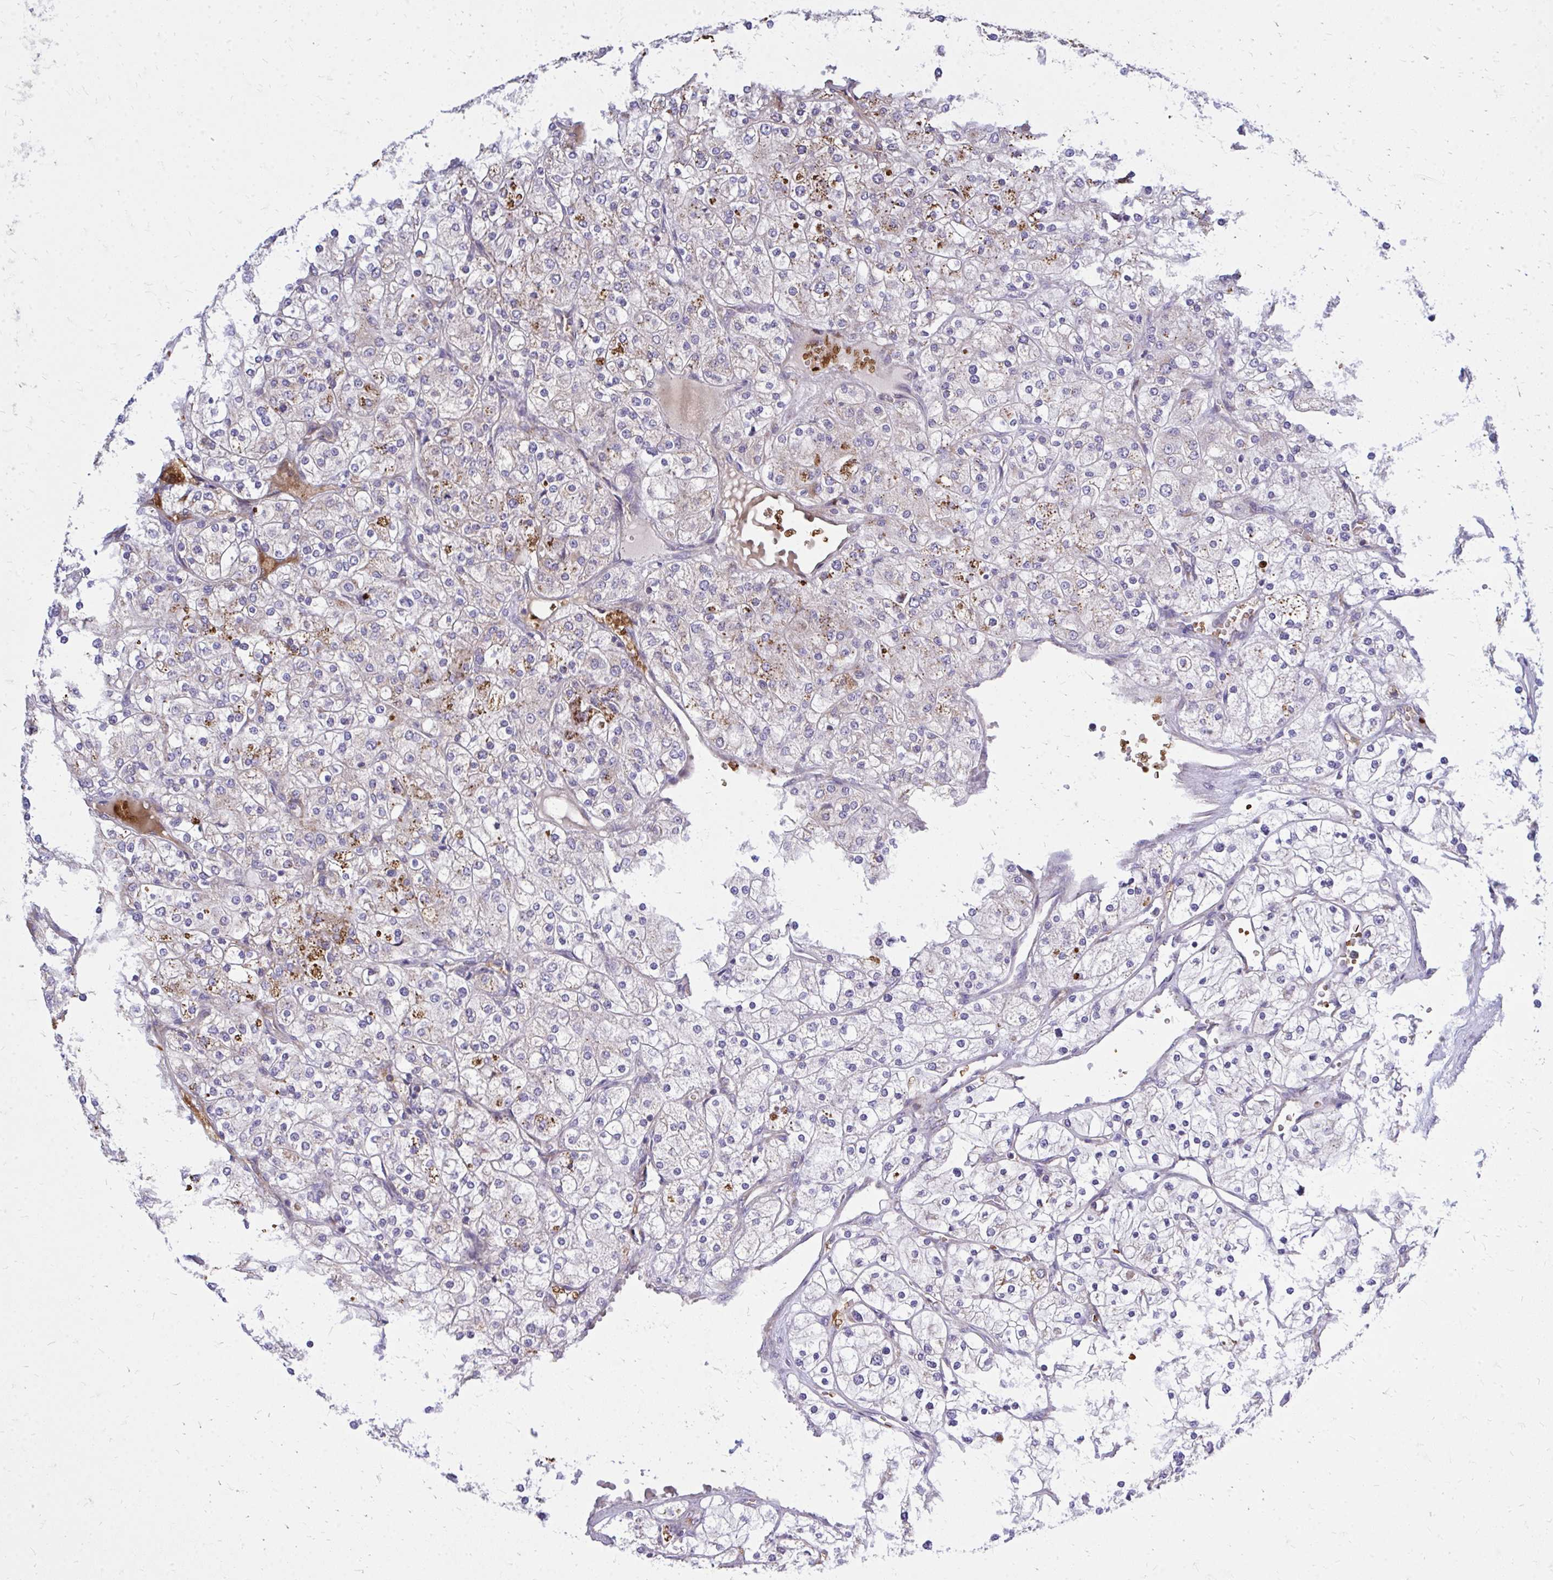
{"staining": {"intensity": "moderate", "quantity": "<25%", "location": "cytoplasmic/membranous"}, "tissue": "renal cancer", "cell_type": "Tumor cells", "image_type": "cancer", "snomed": [{"axis": "morphology", "description": "Adenocarcinoma, NOS"}, {"axis": "topography", "description": "Kidney"}], "caption": "DAB (3,3'-diaminobenzidine) immunohistochemical staining of adenocarcinoma (renal) exhibits moderate cytoplasmic/membranous protein staining in approximately <25% of tumor cells.", "gene": "PDK4", "patient": {"sex": "male", "age": 80}}